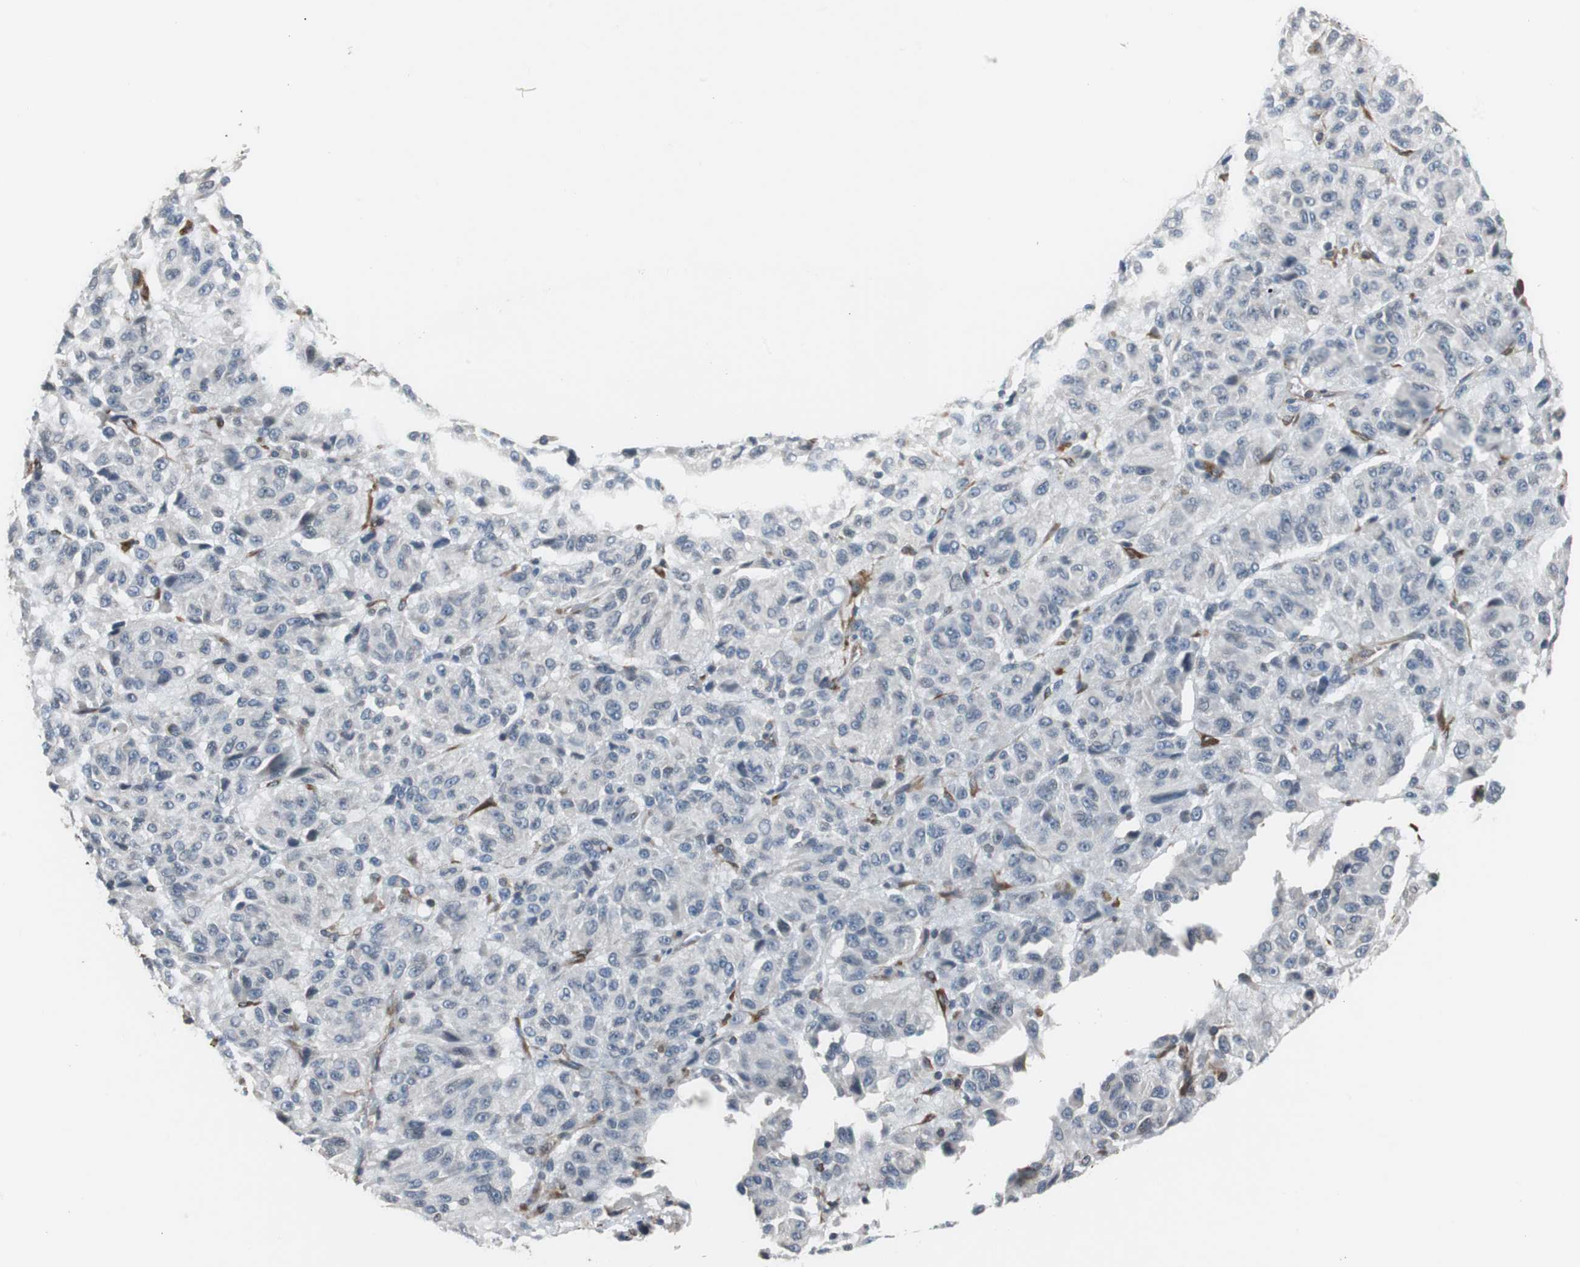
{"staining": {"intensity": "negative", "quantity": "none", "location": "none"}, "tissue": "melanoma", "cell_type": "Tumor cells", "image_type": "cancer", "snomed": [{"axis": "morphology", "description": "Malignant melanoma, Metastatic site"}, {"axis": "topography", "description": "Lung"}], "caption": "Immunohistochemical staining of malignant melanoma (metastatic site) displays no significant positivity in tumor cells.", "gene": "KIF3B", "patient": {"sex": "male", "age": 64}}